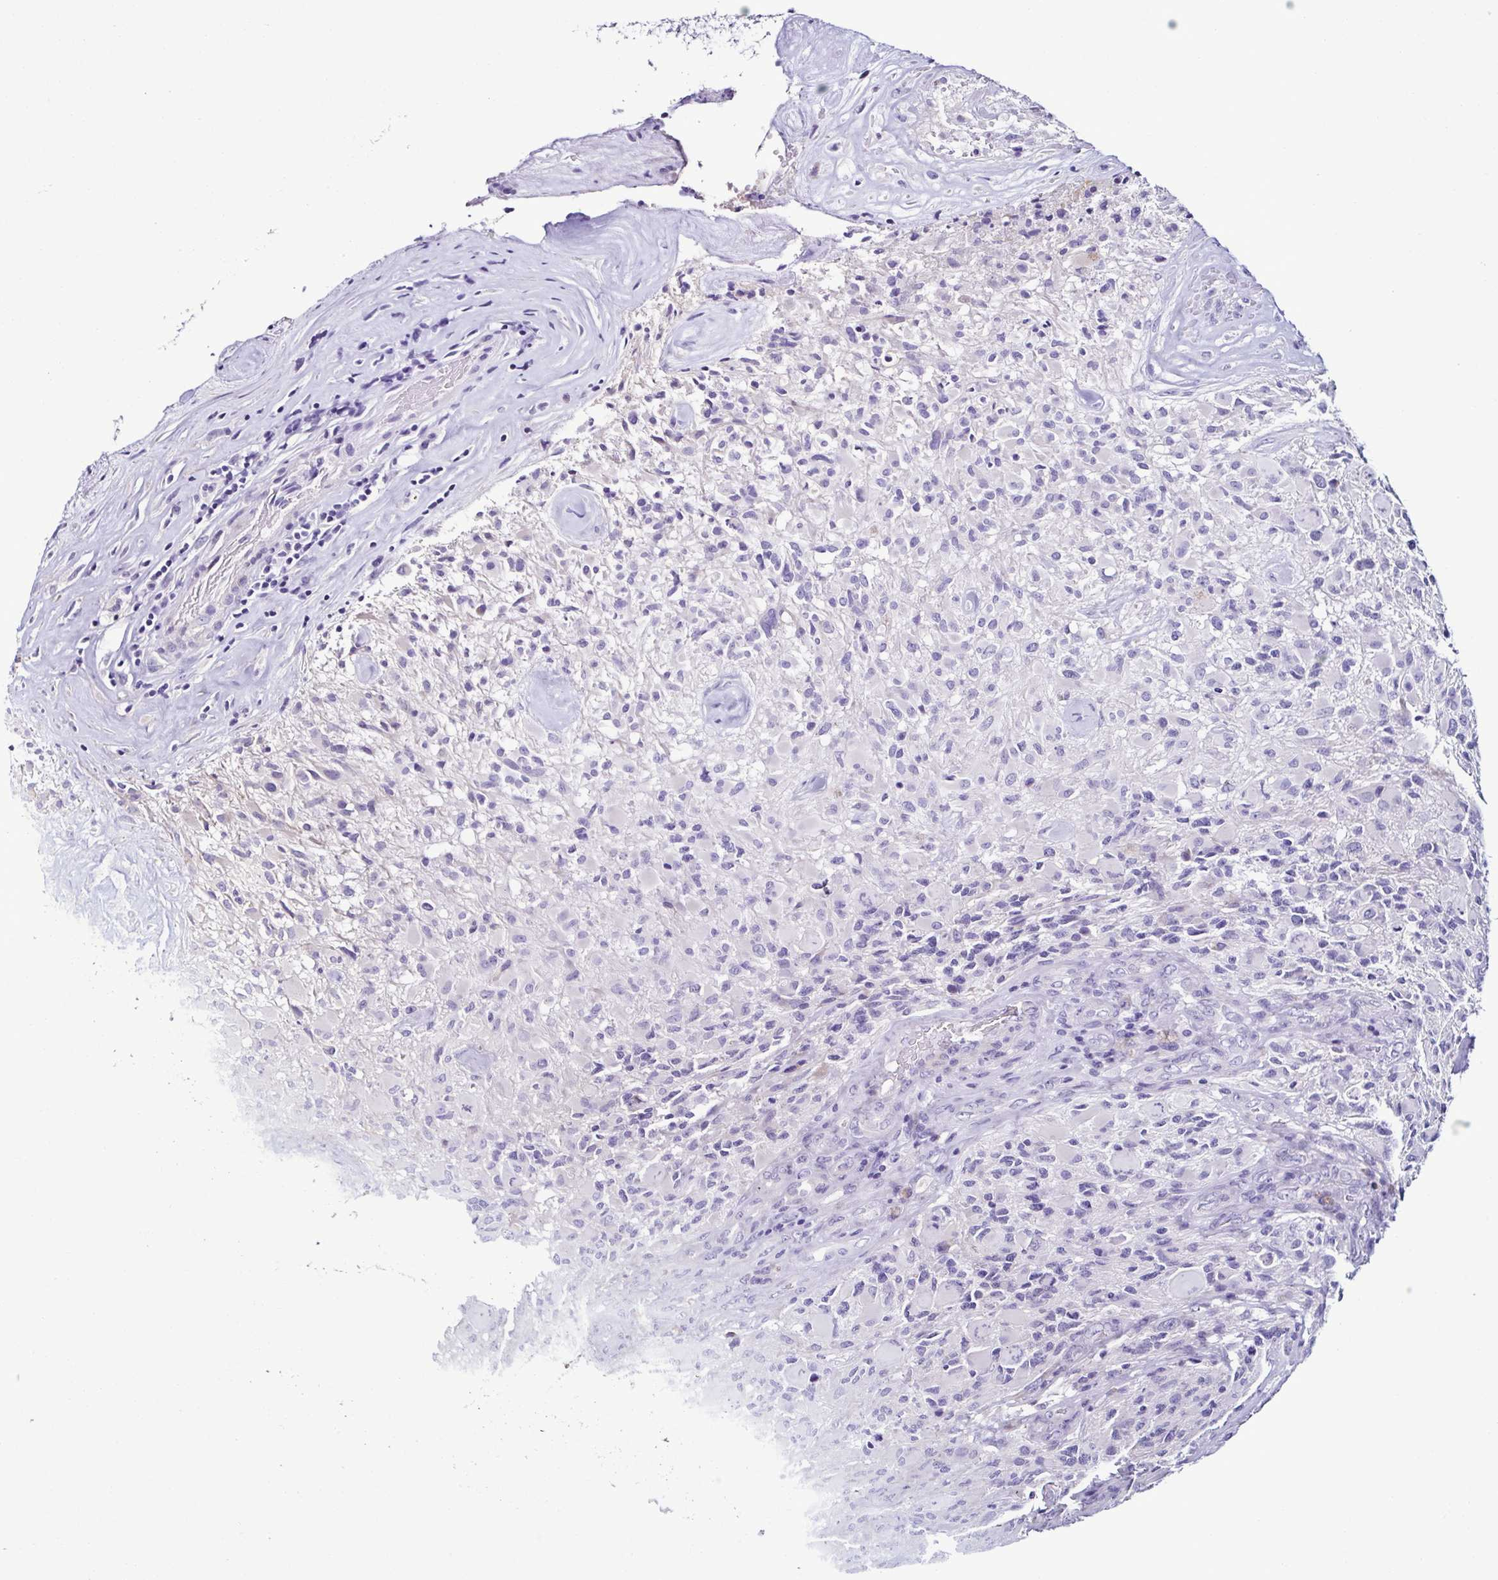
{"staining": {"intensity": "negative", "quantity": "none", "location": "none"}, "tissue": "glioma", "cell_type": "Tumor cells", "image_type": "cancer", "snomed": [{"axis": "morphology", "description": "Glioma, malignant, High grade"}, {"axis": "topography", "description": "Brain"}], "caption": "There is no significant positivity in tumor cells of malignant high-grade glioma.", "gene": "SRL", "patient": {"sex": "female", "age": 65}}